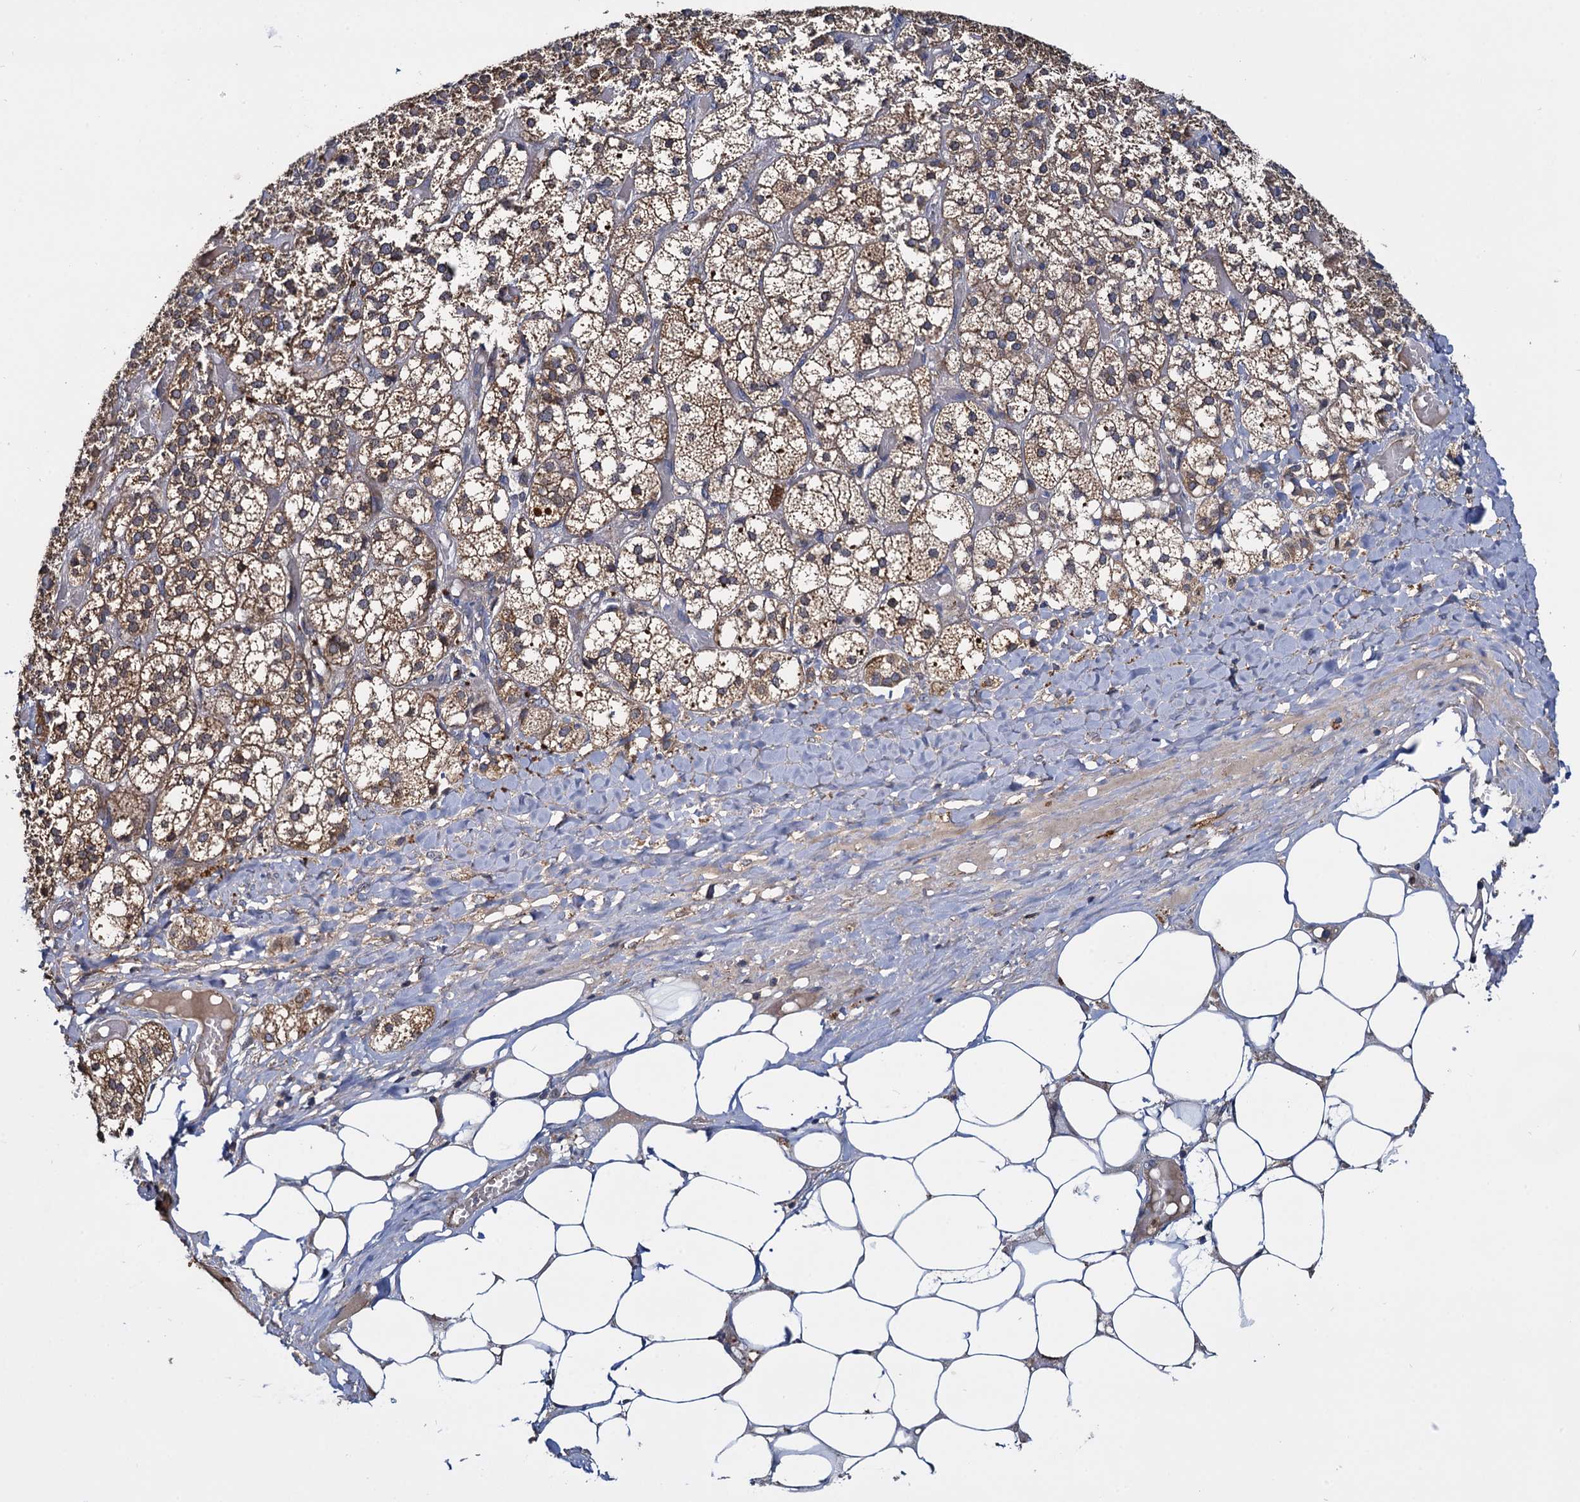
{"staining": {"intensity": "moderate", "quantity": "25%-75%", "location": "cytoplasmic/membranous"}, "tissue": "adrenal gland", "cell_type": "Glandular cells", "image_type": "normal", "snomed": [{"axis": "morphology", "description": "Normal tissue, NOS"}, {"axis": "topography", "description": "Adrenal gland"}], "caption": "A brown stain highlights moderate cytoplasmic/membranous expression of a protein in glandular cells of benign human adrenal gland.", "gene": "CEP192", "patient": {"sex": "female", "age": 61}}